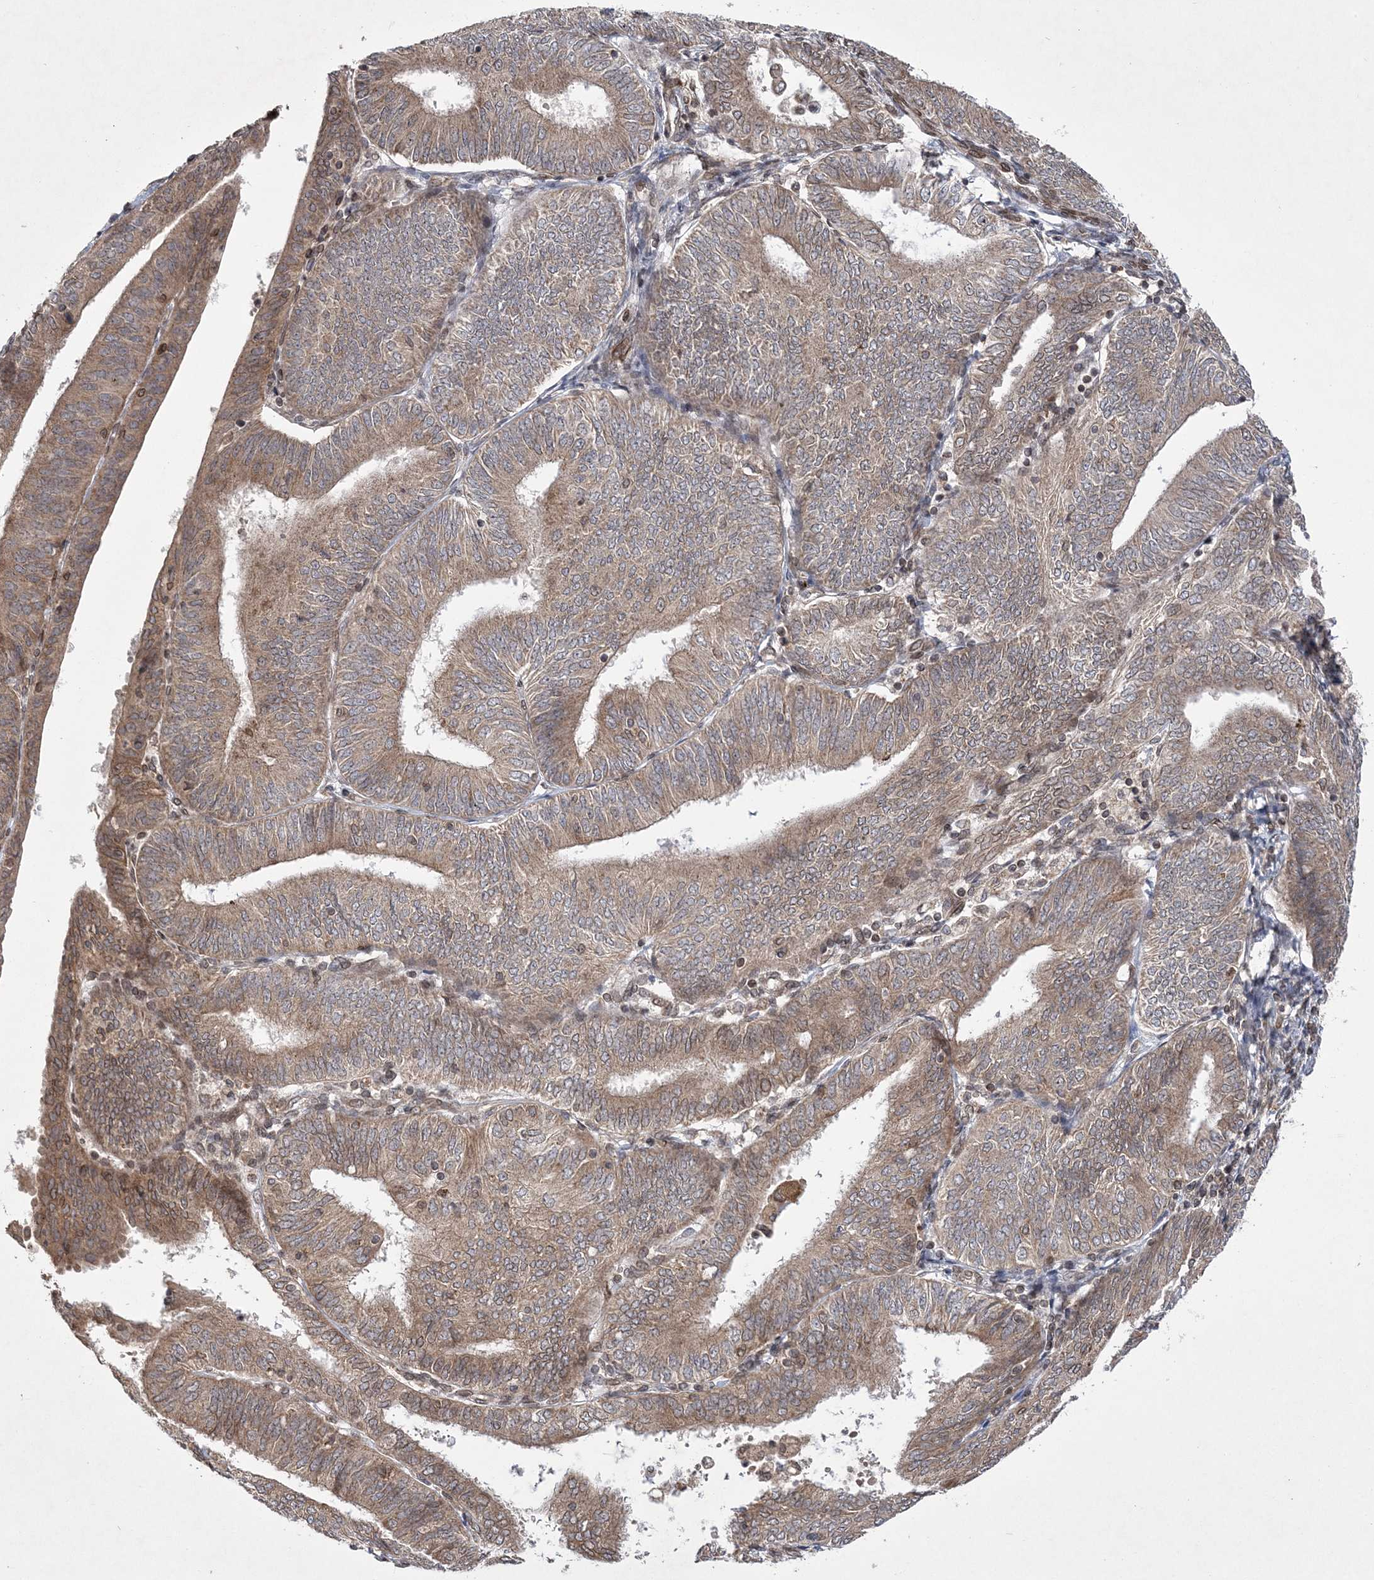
{"staining": {"intensity": "weak", "quantity": ">75%", "location": "cytoplasmic/membranous"}, "tissue": "endometrial cancer", "cell_type": "Tumor cells", "image_type": "cancer", "snomed": [{"axis": "morphology", "description": "Adenocarcinoma, NOS"}, {"axis": "topography", "description": "Endometrium"}], "caption": "Immunohistochemistry photomicrograph of neoplastic tissue: human adenocarcinoma (endometrial) stained using immunohistochemistry (IHC) exhibits low levels of weak protein expression localized specifically in the cytoplasmic/membranous of tumor cells, appearing as a cytoplasmic/membranous brown color.", "gene": "DNAJC27", "patient": {"sex": "female", "age": 58}}